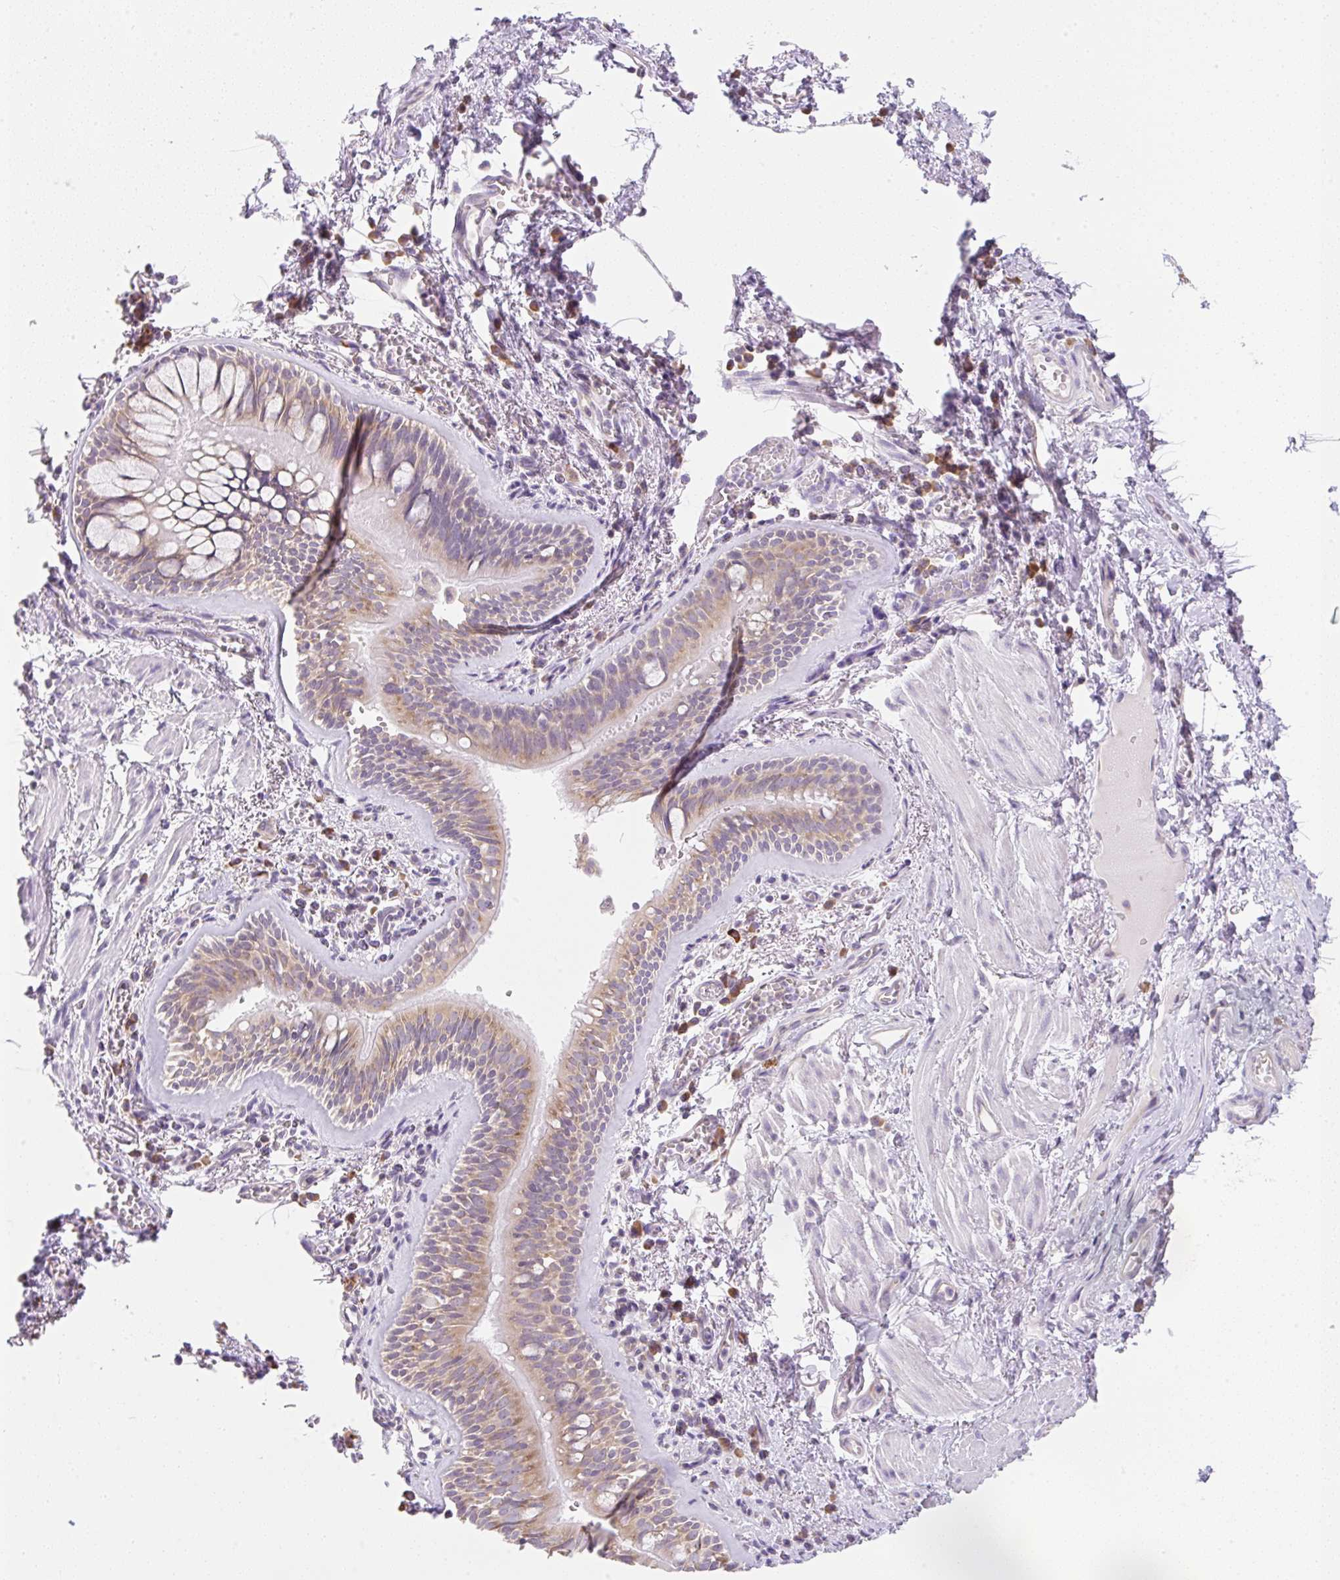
{"staining": {"intensity": "moderate", "quantity": ">75%", "location": "cytoplasmic/membranous"}, "tissue": "bronchus", "cell_type": "Respiratory epithelial cells", "image_type": "normal", "snomed": [{"axis": "morphology", "description": "Normal tissue, NOS"}, {"axis": "topography", "description": "Cartilage tissue"}, {"axis": "topography", "description": "Bronchus"}], "caption": "DAB immunohistochemical staining of unremarkable bronchus displays moderate cytoplasmic/membranous protein expression in about >75% of respiratory epithelial cells.", "gene": "RPL18A", "patient": {"sex": "male", "age": 78}}